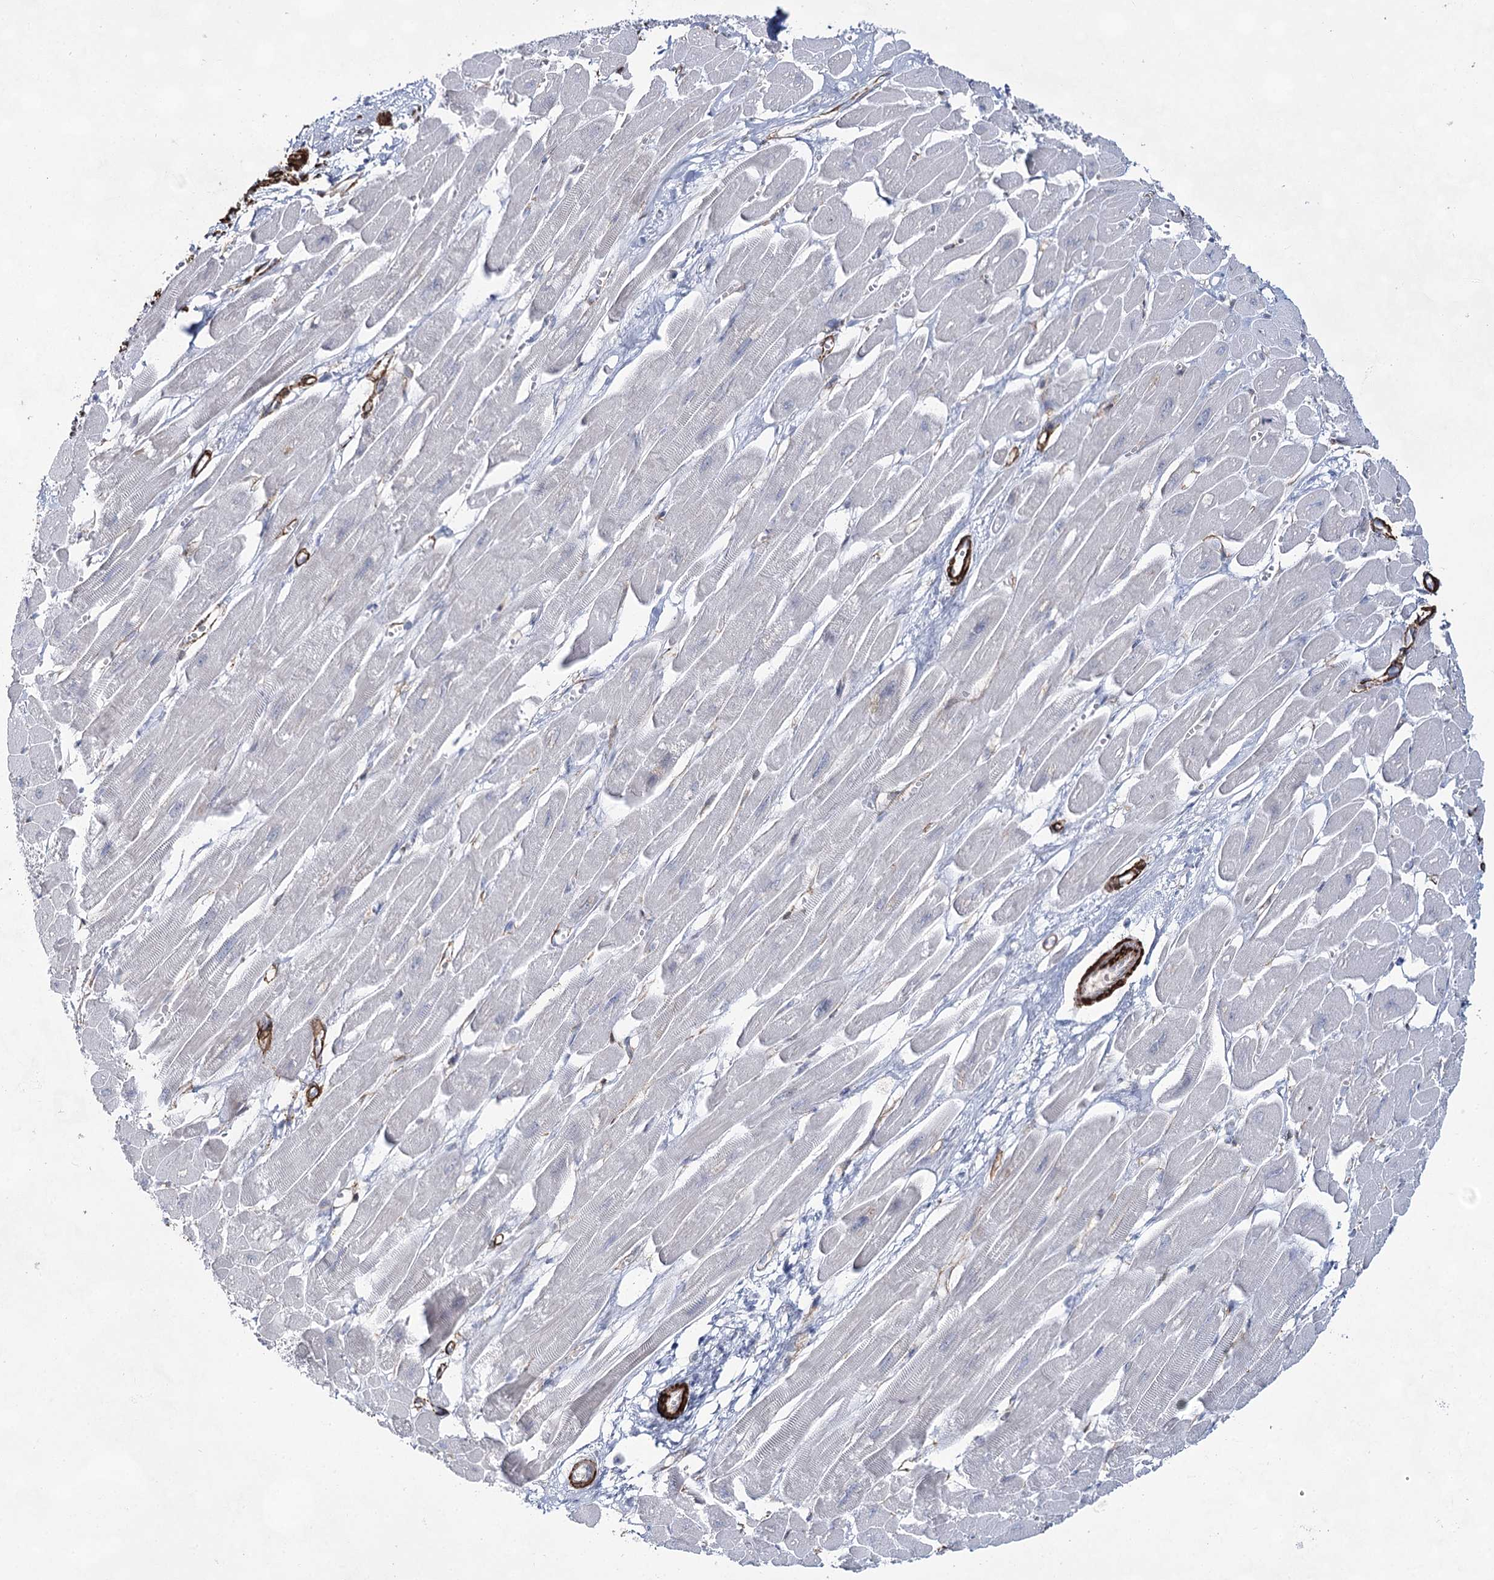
{"staining": {"intensity": "negative", "quantity": "none", "location": "none"}, "tissue": "heart muscle", "cell_type": "Cardiomyocytes", "image_type": "normal", "snomed": [{"axis": "morphology", "description": "Normal tissue, NOS"}, {"axis": "topography", "description": "Heart"}], "caption": "Immunohistochemistry of normal human heart muscle displays no staining in cardiomyocytes. Brightfield microscopy of immunohistochemistry stained with DAB (3,3'-diaminobenzidine) (brown) and hematoxylin (blue), captured at high magnification.", "gene": "CWF19L1", "patient": {"sex": "female", "age": 54}}